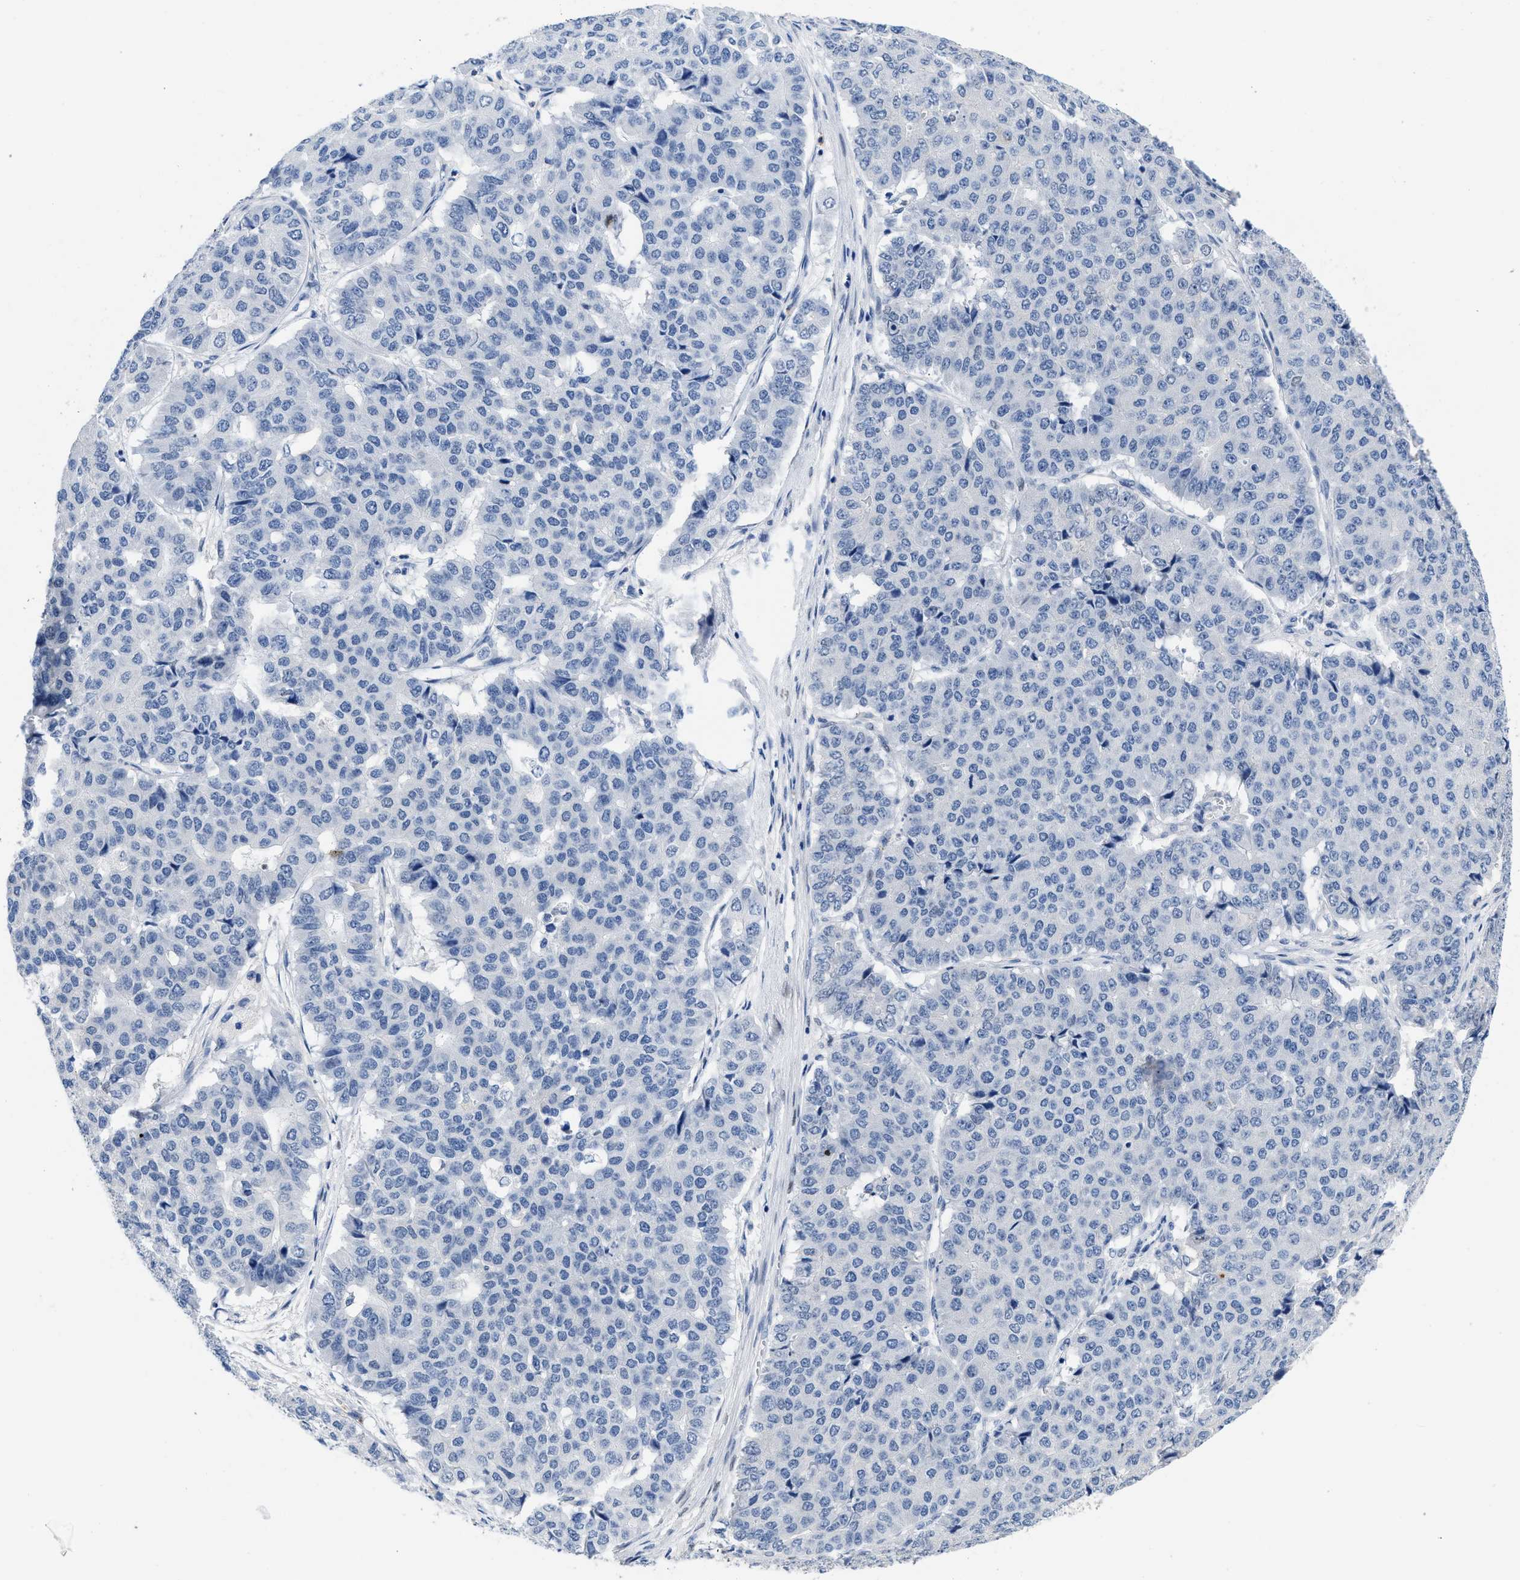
{"staining": {"intensity": "negative", "quantity": "none", "location": "none"}, "tissue": "pancreatic cancer", "cell_type": "Tumor cells", "image_type": "cancer", "snomed": [{"axis": "morphology", "description": "Adenocarcinoma, NOS"}, {"axis": "topography", "description": "Pancreas"}], "caption": "Immunohistochemistry image of neoplastic tissue: adenocarcinoma (pancreatic) stained with DAB (3,3'-diaminobenzidine) demonstrates no significant protein expression in tumor cells.", "gene": "NFIX", "patient": {"sex": "male", "age": 50}}